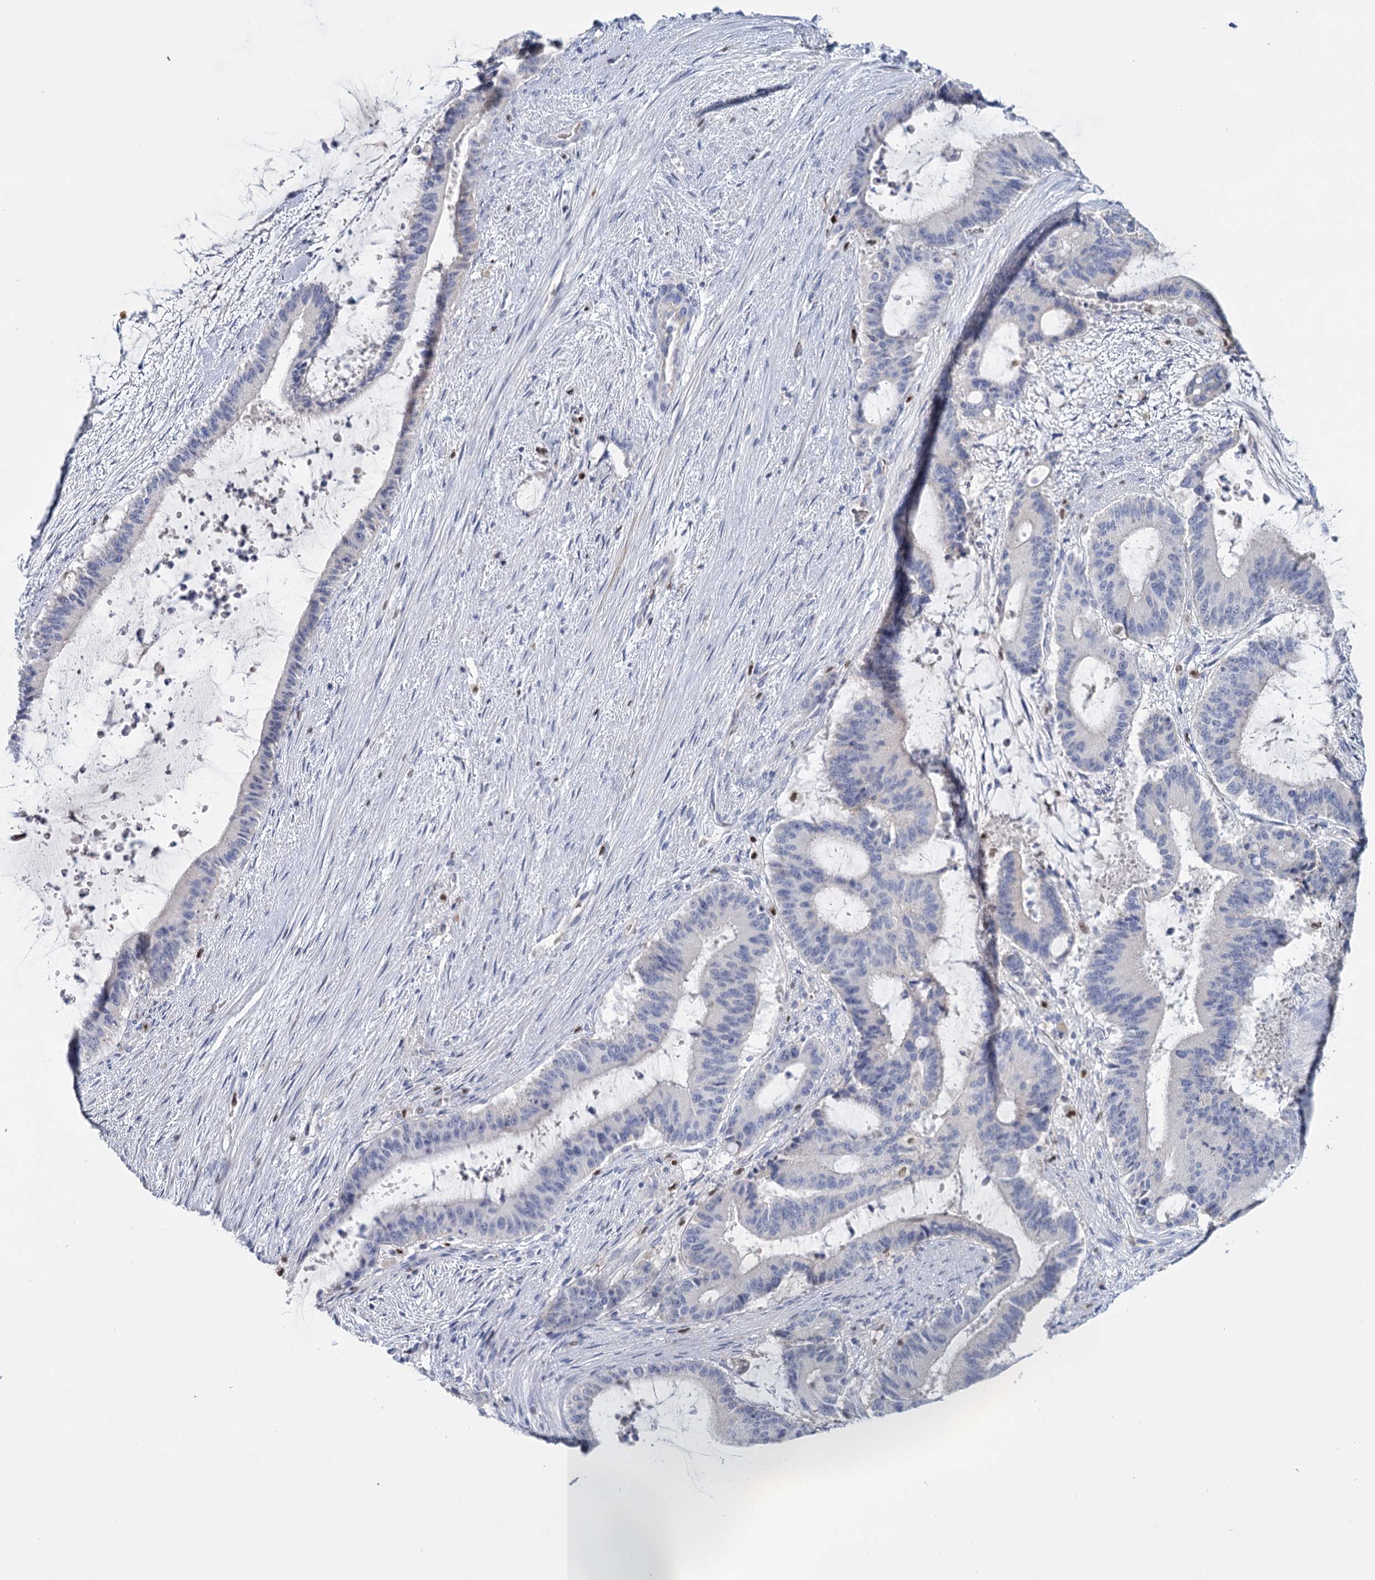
{"staining": {"intensity": "negative", "quantity": "none", "location": "none"}, "tissue": "liver cancer", "cell_type": "Tumor cells", "image_type": "cancer", "snomed": [{"axis": "morphology", "description": "Normal tissue, NOS"}, {"axis": "morphology", "description": "Cholangiocarcinoma"}, {"axis": "topography", "description": "Liver"}, {"axis": "topography", "description": "Peripheral nerve tissue"}], "caption": "IHC photomicrograph of neoplastic tissue: liver cholangiocarcinoma stained with DAB demonstrates no significant protein expression in tumor cells. (DAB (3,3'-diaminobenzidine) immunohistochemistry (IHC) with hematoxylin counter stain).", "gene": "IGSF3", "patient": {"sex": "female", "age": 73}}